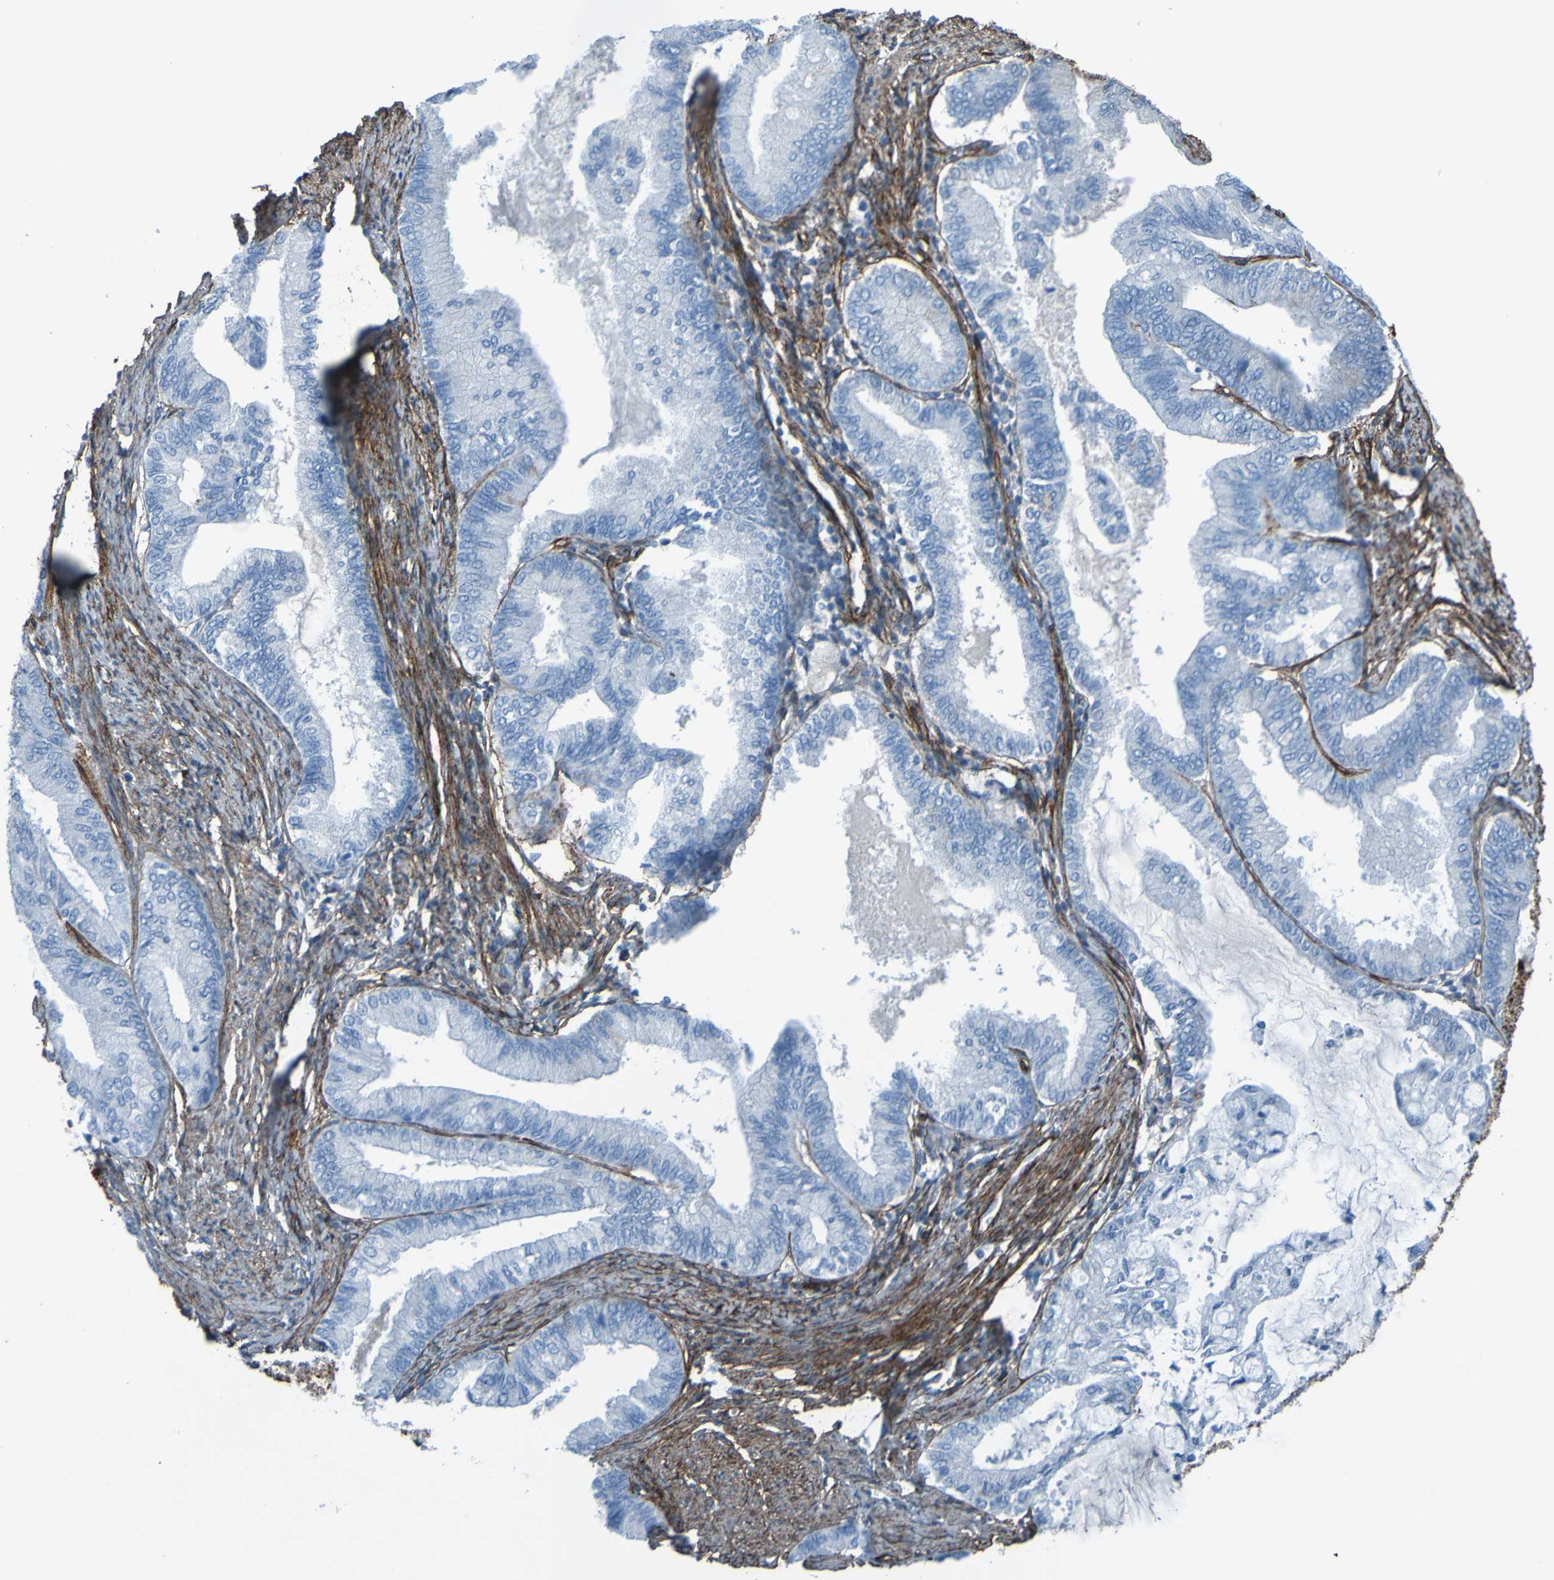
{"staining": {"intensity": "negative", "quantity": "none", "location": "none"}, "tissue": "endometrial cancer", "cell_type": "Tumor cells", "image_type": "cancer", "snomed": [{"axis": "morphology", "description": "Adenocarcinoma, NOS"}, {"axis": "topography", "description": "Endometrium"}], "caption": "The immunohistochemistry (IHC) histopathology image has no significant positivity in tumor cells of endometrial adenocarcinoma tissue.", "gene": "COL4A2", "patient": {"sex": "female", "age": 86}}